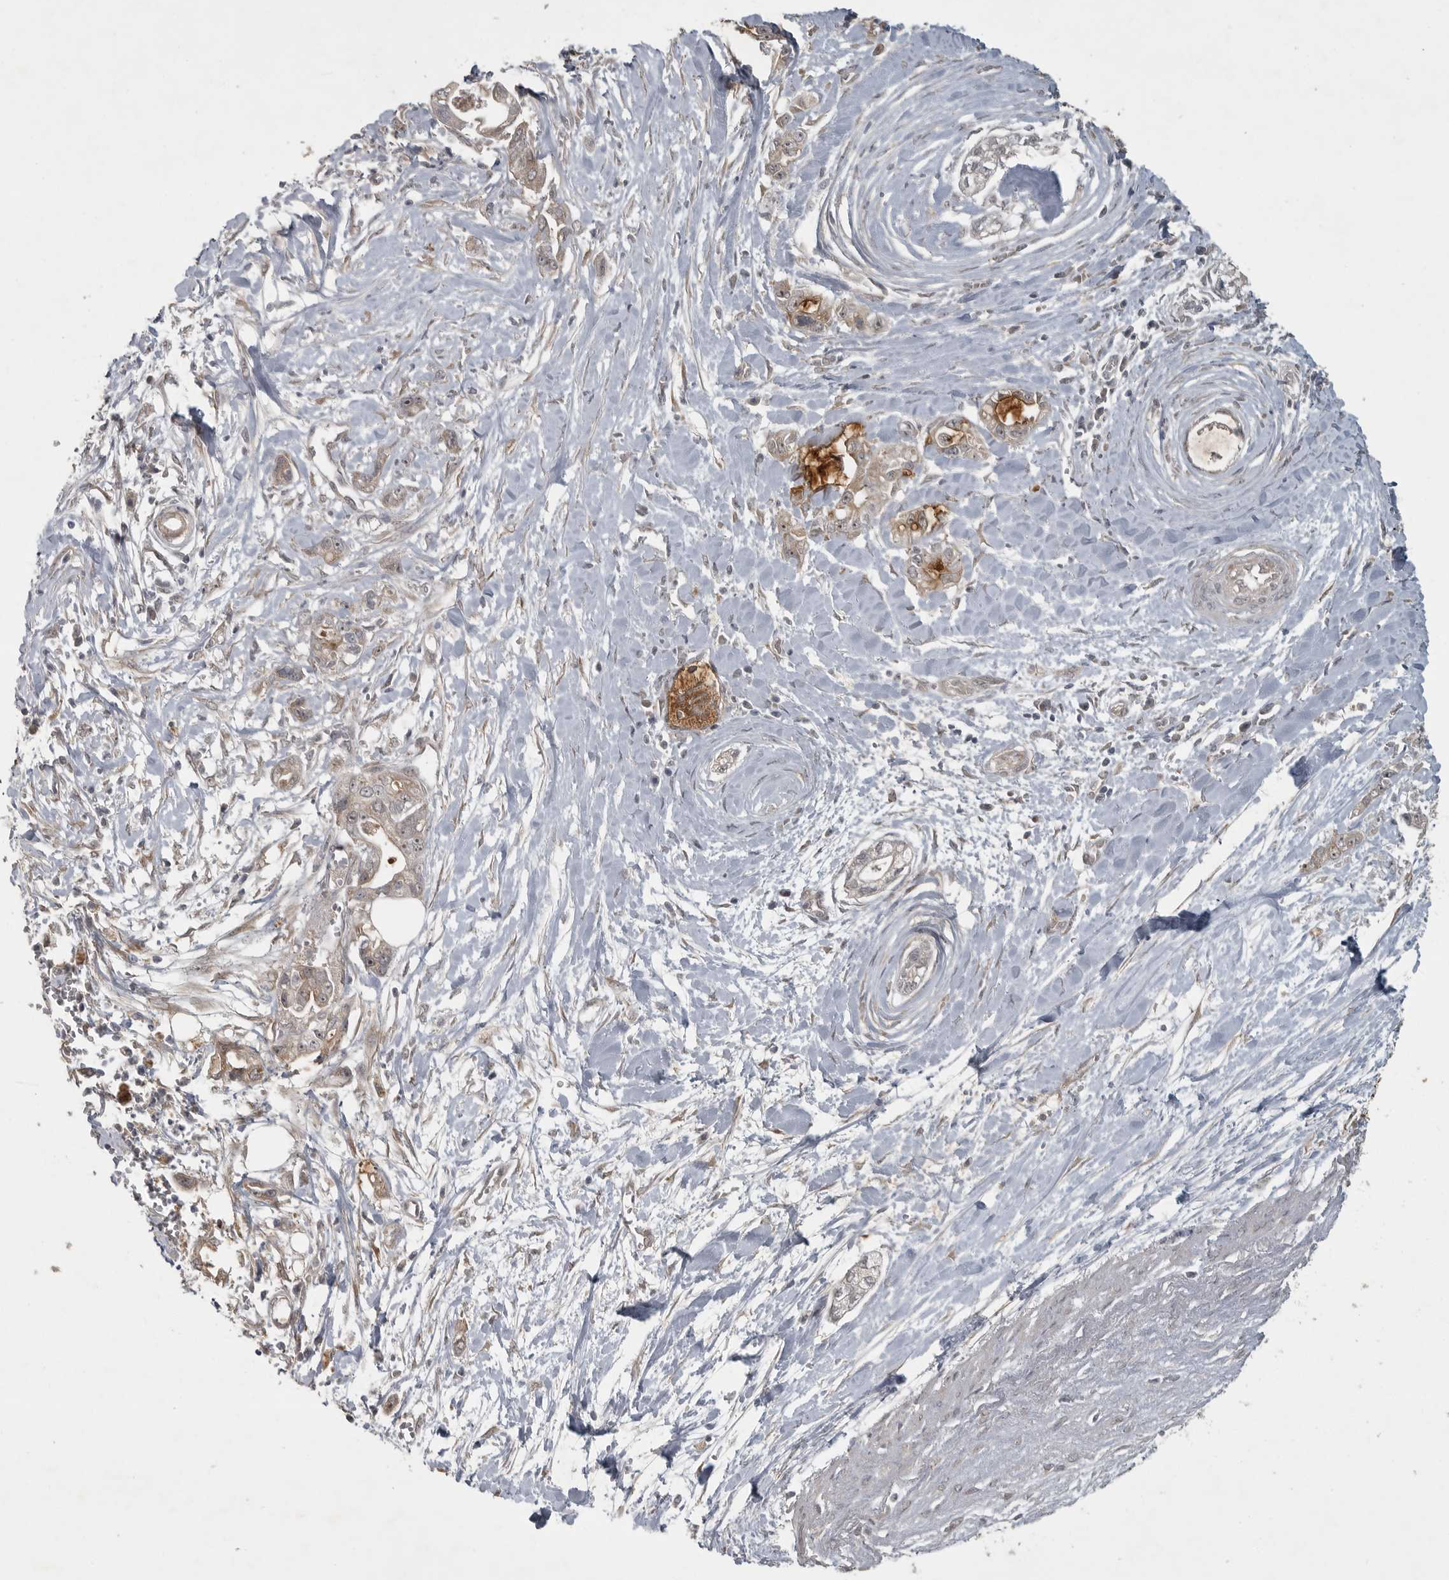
{"staining": {"intensity": "strong", "quantity": "<25%", "location": "cytoplasmic/membranous"}, "tissue": "pancreatic cancer", "cell_type": "Tumor cells", "image_type": "cancer", "snomed": [{"axis": "morphology", "description": "Adenocarcinoma, NOS"}, {"axis": "topography", "description": "Pancreas"}], "caption": "Immunohistochemistry micrograph of pancreatic adenocarcinoma stained for a protein (brown), which reveals medium levels of strong cytoplasmic/membranous expression in approximately <25% of tumor cells.", "gene": "LLGL1", "patient": {"sex": "male", "age": 68}}